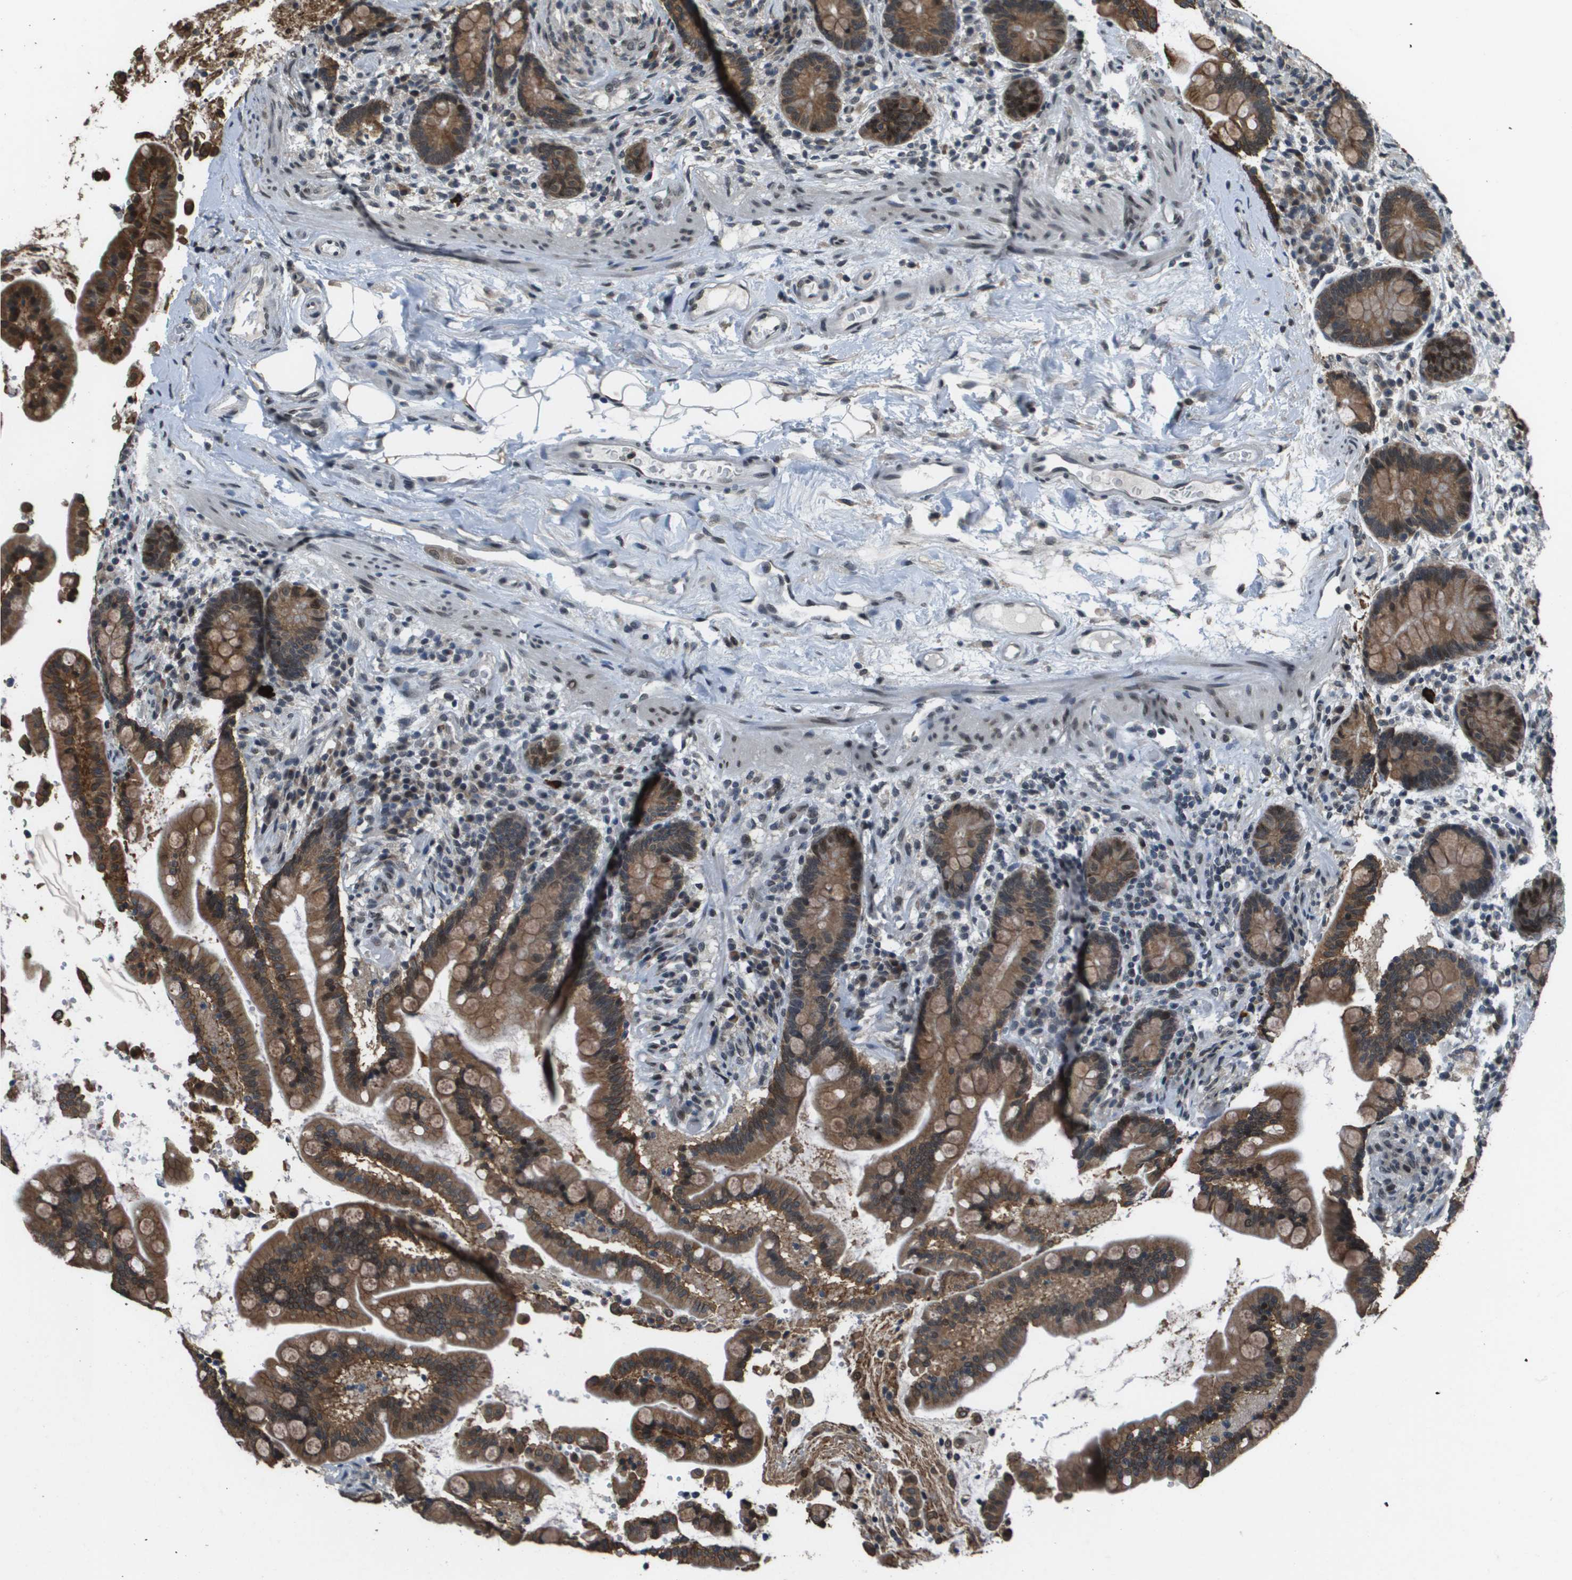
{"staining": {"intensity": "moderate", "quantity": ">75%", "location": "nuclear"}, "tissue": "colon", "cell_type": "Endothelial cells", "image_type": "normal", "snomed": [{"axis": "morphology", "description": "Normal tissue, NOS"}, {"axis": "topography", "description": "Colon"}], "caption": "A brown stain shows moderate nuclear staining of a protein in endothelial cells of normal colon.", "gene": "FANCC", "patient": {"sex": "male", "age": 73}}